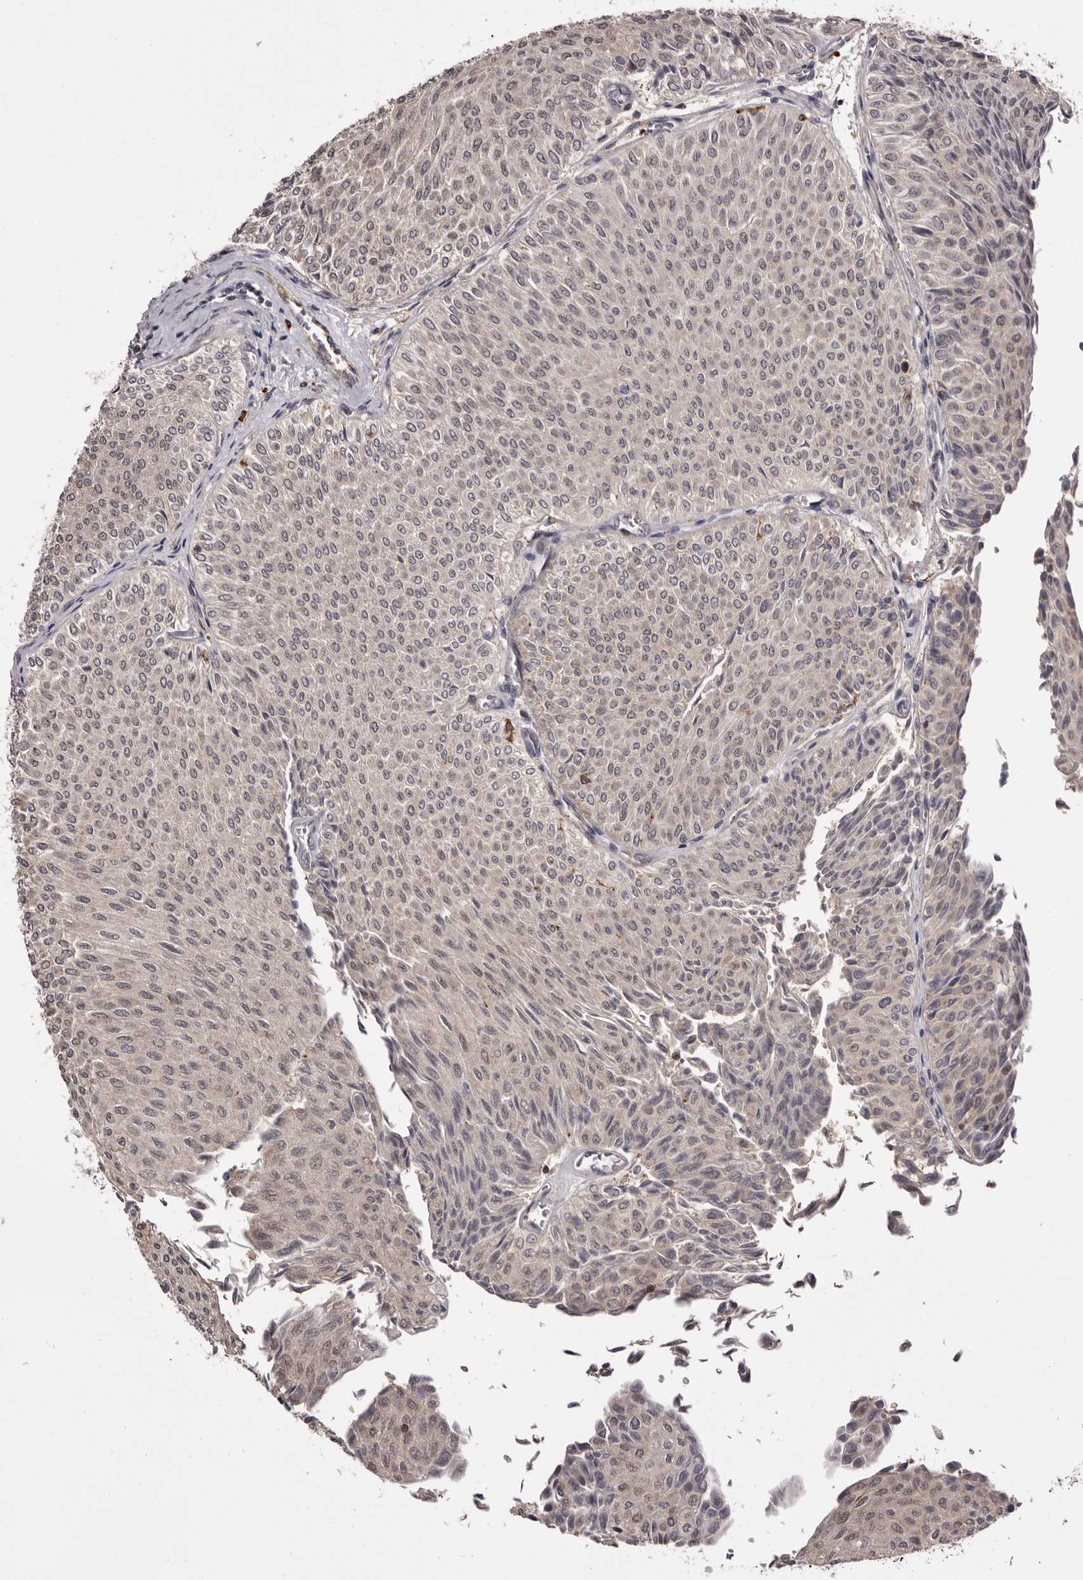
{"staining": {"intensity": "negative", "quantity": "none", "location": "none"}, "tissue": "urothelial cancer", "cell_type": "Tumor cells", "image_type": "cancer", "snomed": [{"axis": "morphology", "description": "Urothelial carcinoma, Low grade"}, {"axis": "topography", "description": "Urinary bladder"}], "caption": "Immunohistochemistry (IHC) image of neoplastic tissue: urothelial cancer stained with DAB exhibits no significant protein positivity in tumor cells.", "gene": "TNNI1", "patient": {"sex": "male", "age": 78}}